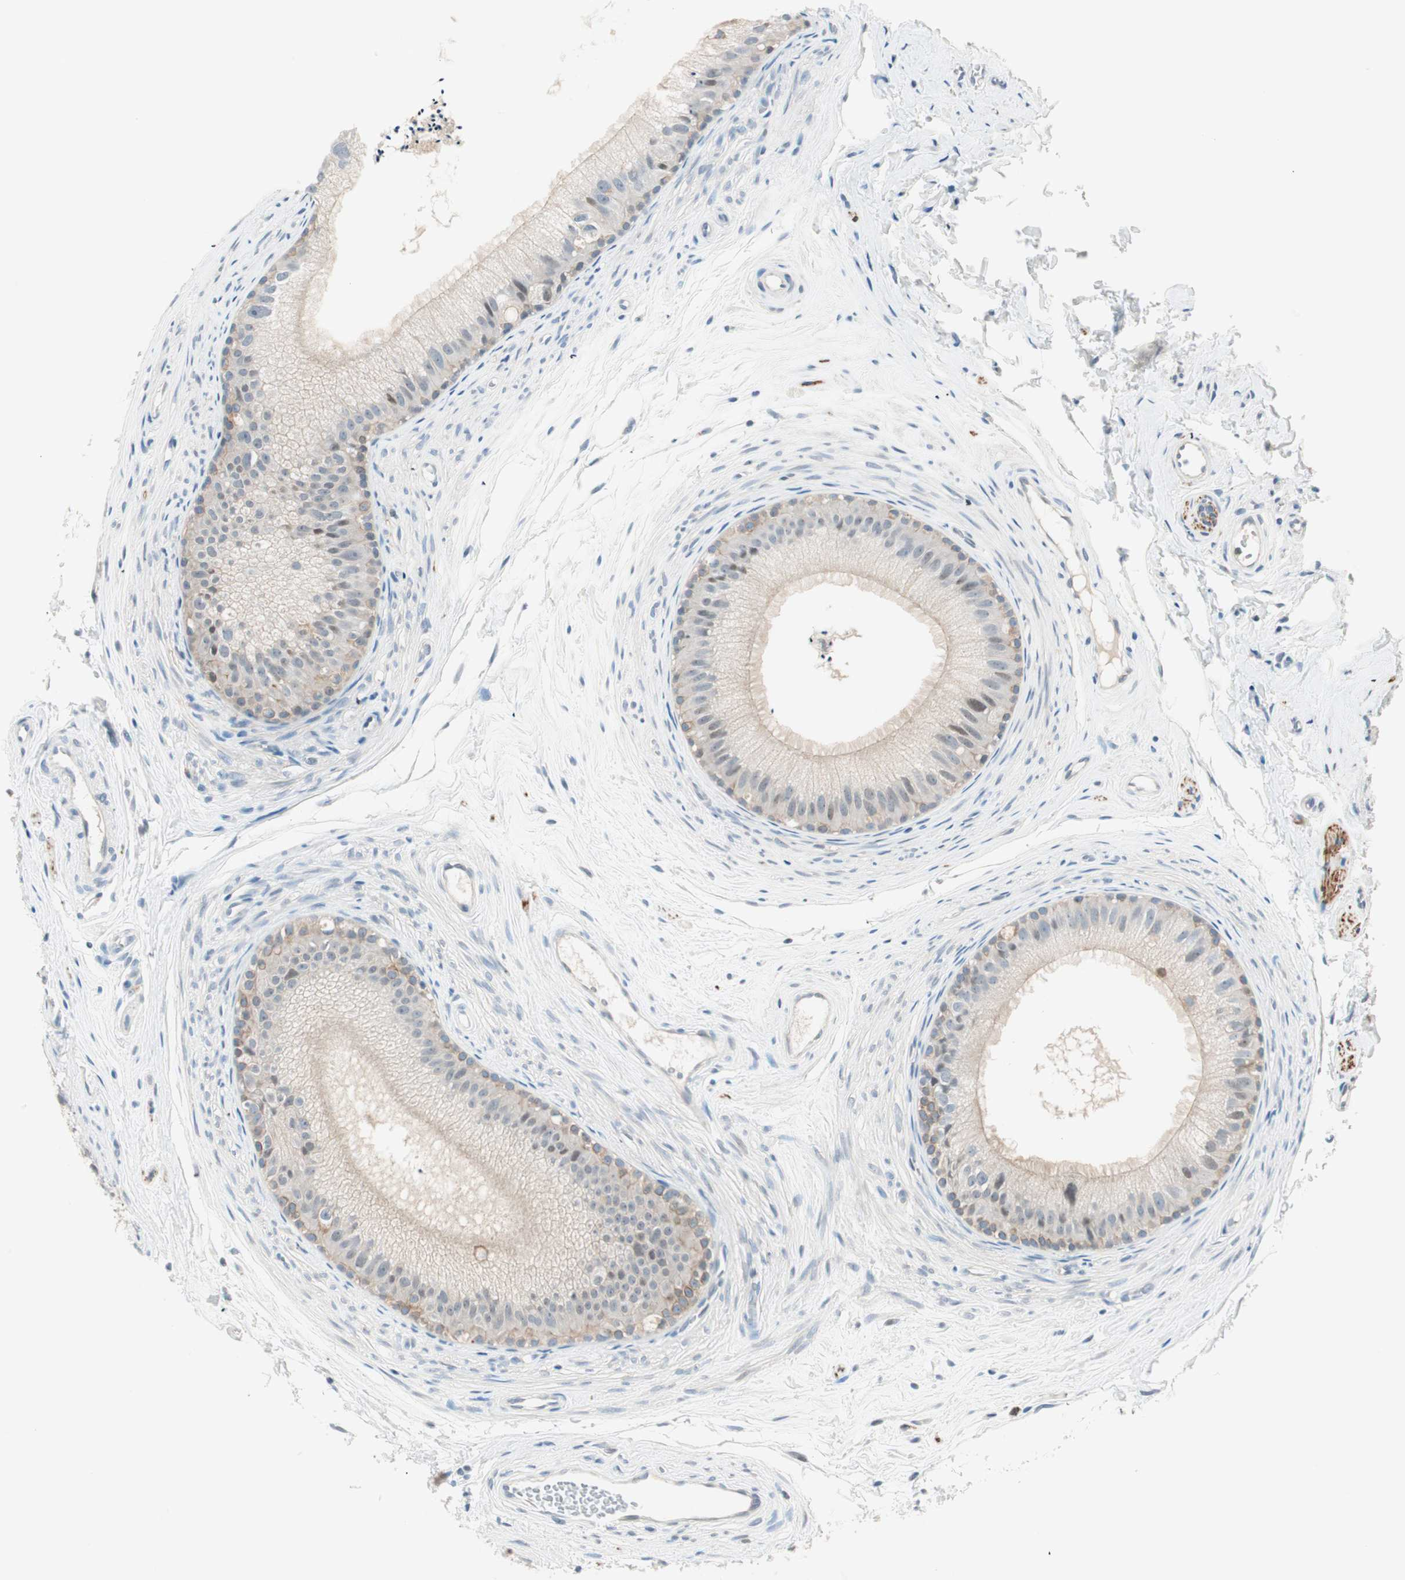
{"staining": {"intensity": "weak", "quantity": ">75%", "location": "cytoplasmic/membranous"}, "tissue": "epididymis", "cell_type": "Glandular cells", "image_type": "normal", "snomed": [{"axis": "morphology", "description": "Normal tissue, NOS"}, {"axis": "topography", "description": "Epididymis"}], "caption": "Immunohistochemical staining of unremarkable epididymis reveals weak cytoplasmic/membranous protein positivity in approximately >75% of glandular cells. Immunohistochemistry (ihc) stains the protein in brown and the nuclei are stained blue.", "gene": "GNAO1", "patient": {"sex": "male", "age": 56}}